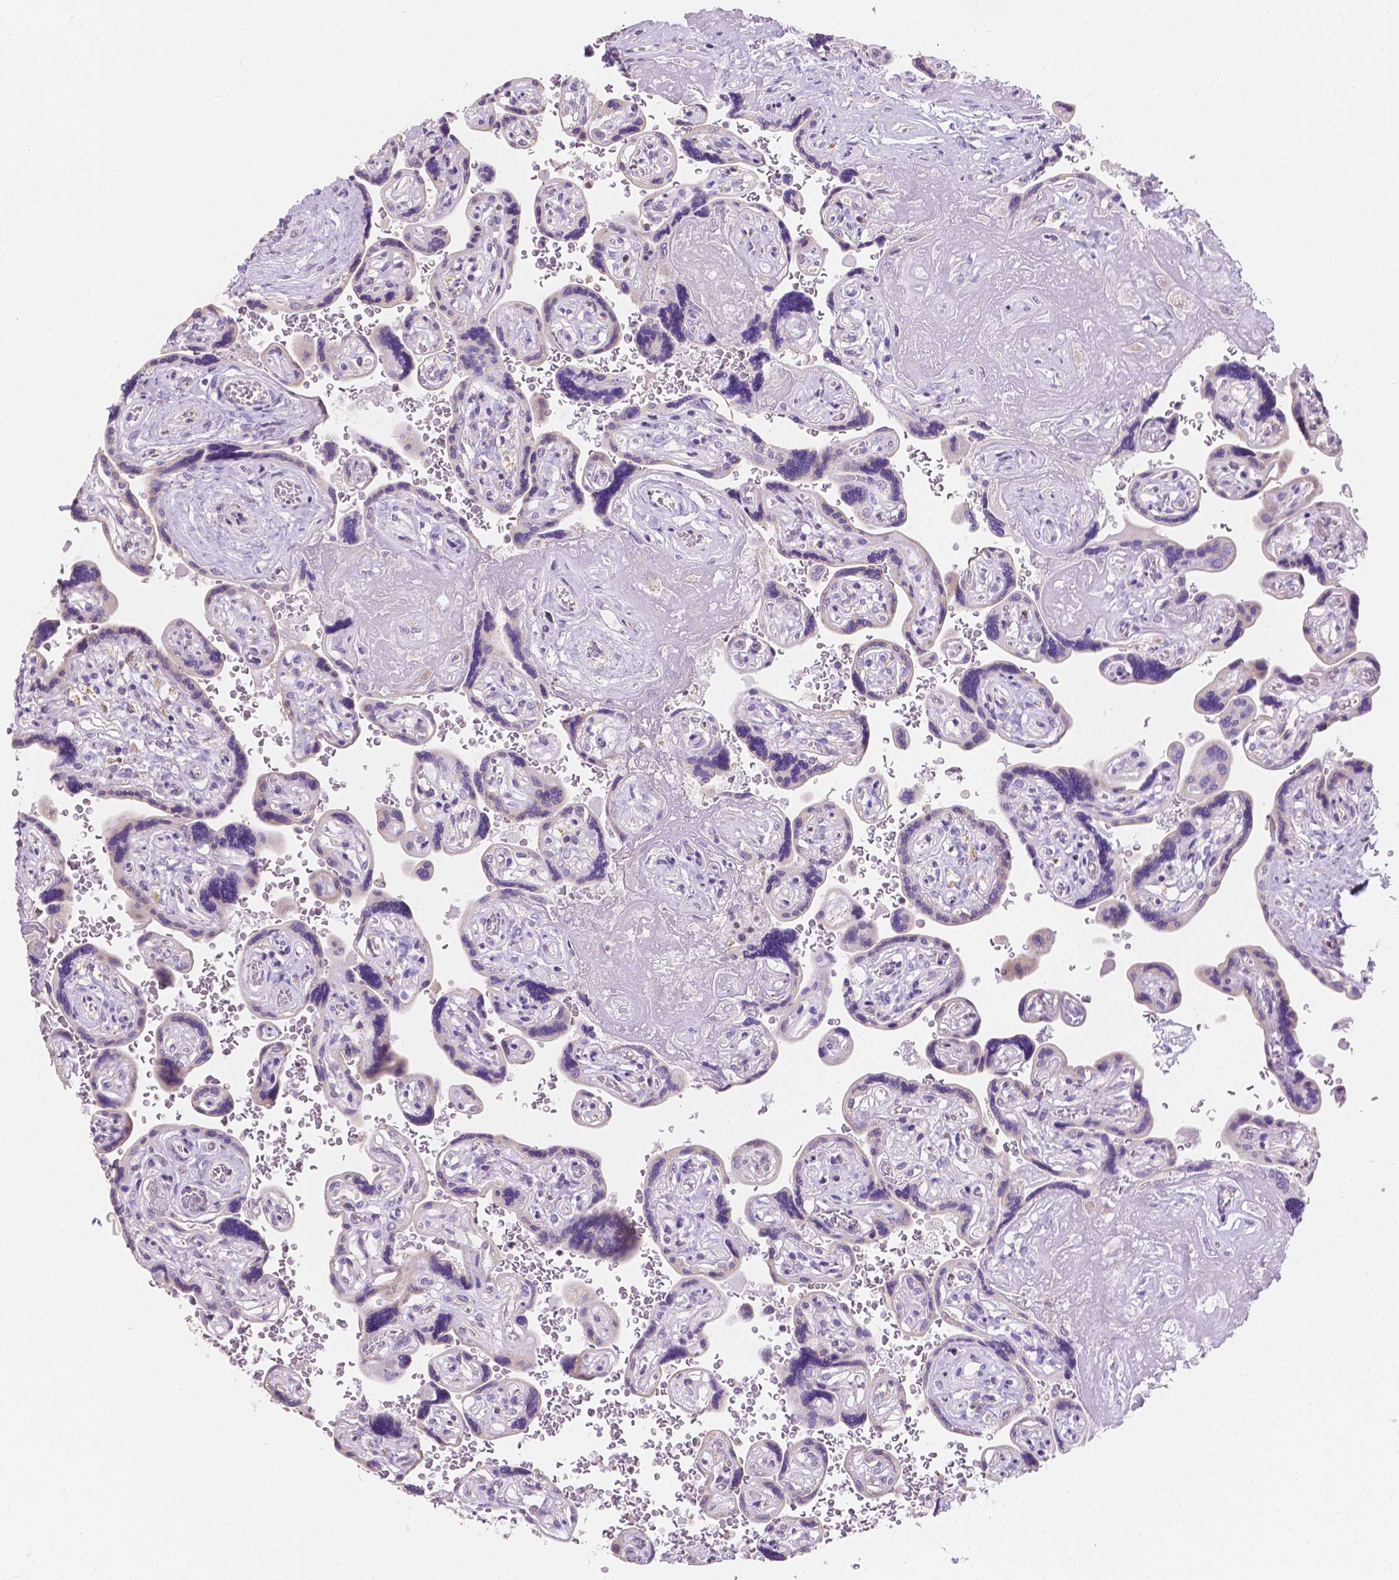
{"staining": {"intensity": "weak", "quantity": "<25%", "location": "cytoplasmic/membranous"}, "tissue": "placenta", "cell_type": "Trophoblastic cells", "image_type": "normal", "snomed": [{"axis": "morphology", "description": "Normal tissue, NOS"}, {"axis": "topography", "description": "Placenta"}], "caption": "Immunohistochemistry (IHC) micrograph of normal placenta stained for a protein (brown), which demonstrates no expression in trophoblastic cells. (DAB immunohistochemistry (IHC) with hematoxylin counter stain).", "gene": "TMEM130", "patient": {"sex": "female", "age": 32}}